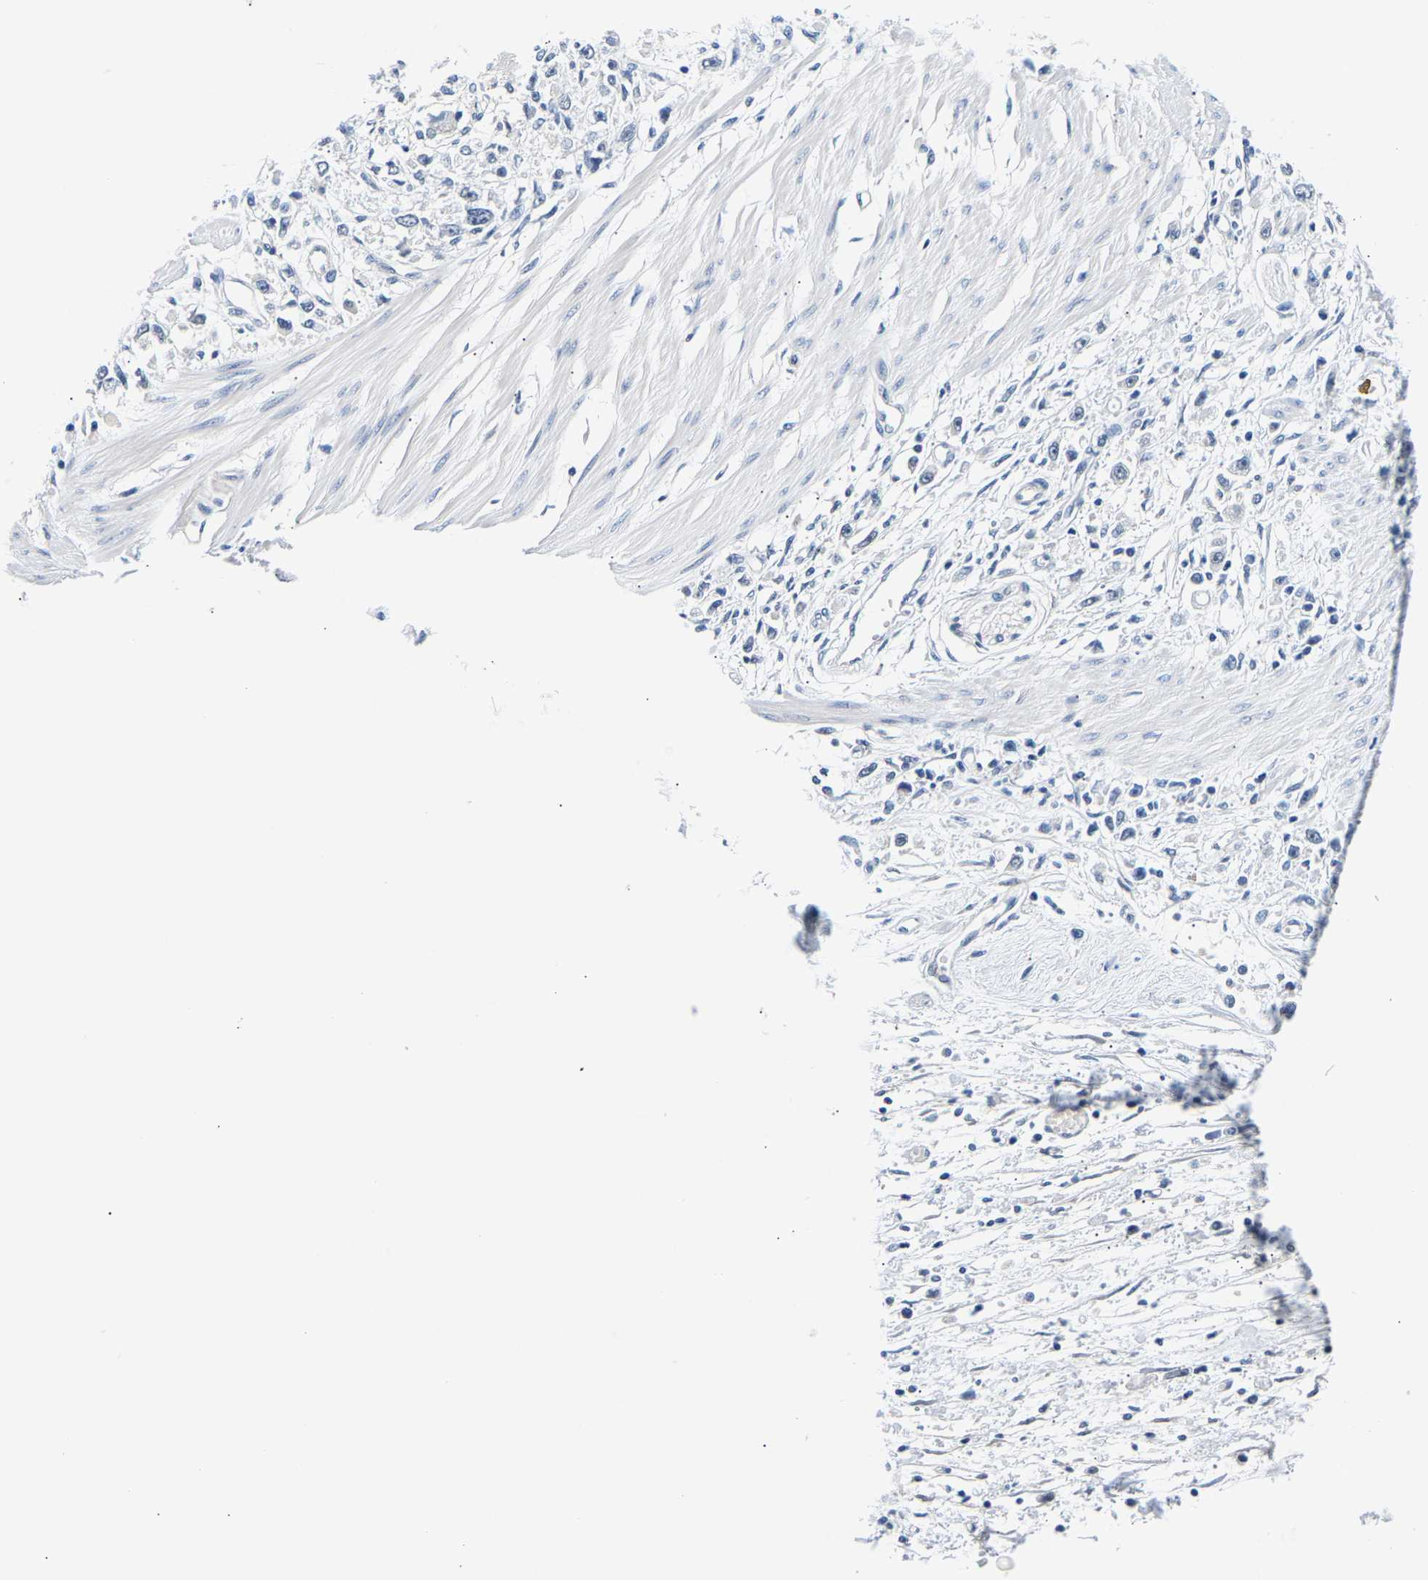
{"staining": {"intensity": "negative", "quantity": "none", "location": "none"}, "tissue": "stomach cancer", "cell_type": "Tumor cells", "image_type": "cancer", "snomed": [{"axis": "morphology", "description": "Adenocarcinoma, NOS"}, {"axis": "topography", "description": "Stomach"}], "caption": "Immunohistochemical staining of adenocarcinoma (stomach) demonstrates no significant expression in tumor cells.", "gene": "UCHL3", "patient": {"sex": "female", "age": 59}}